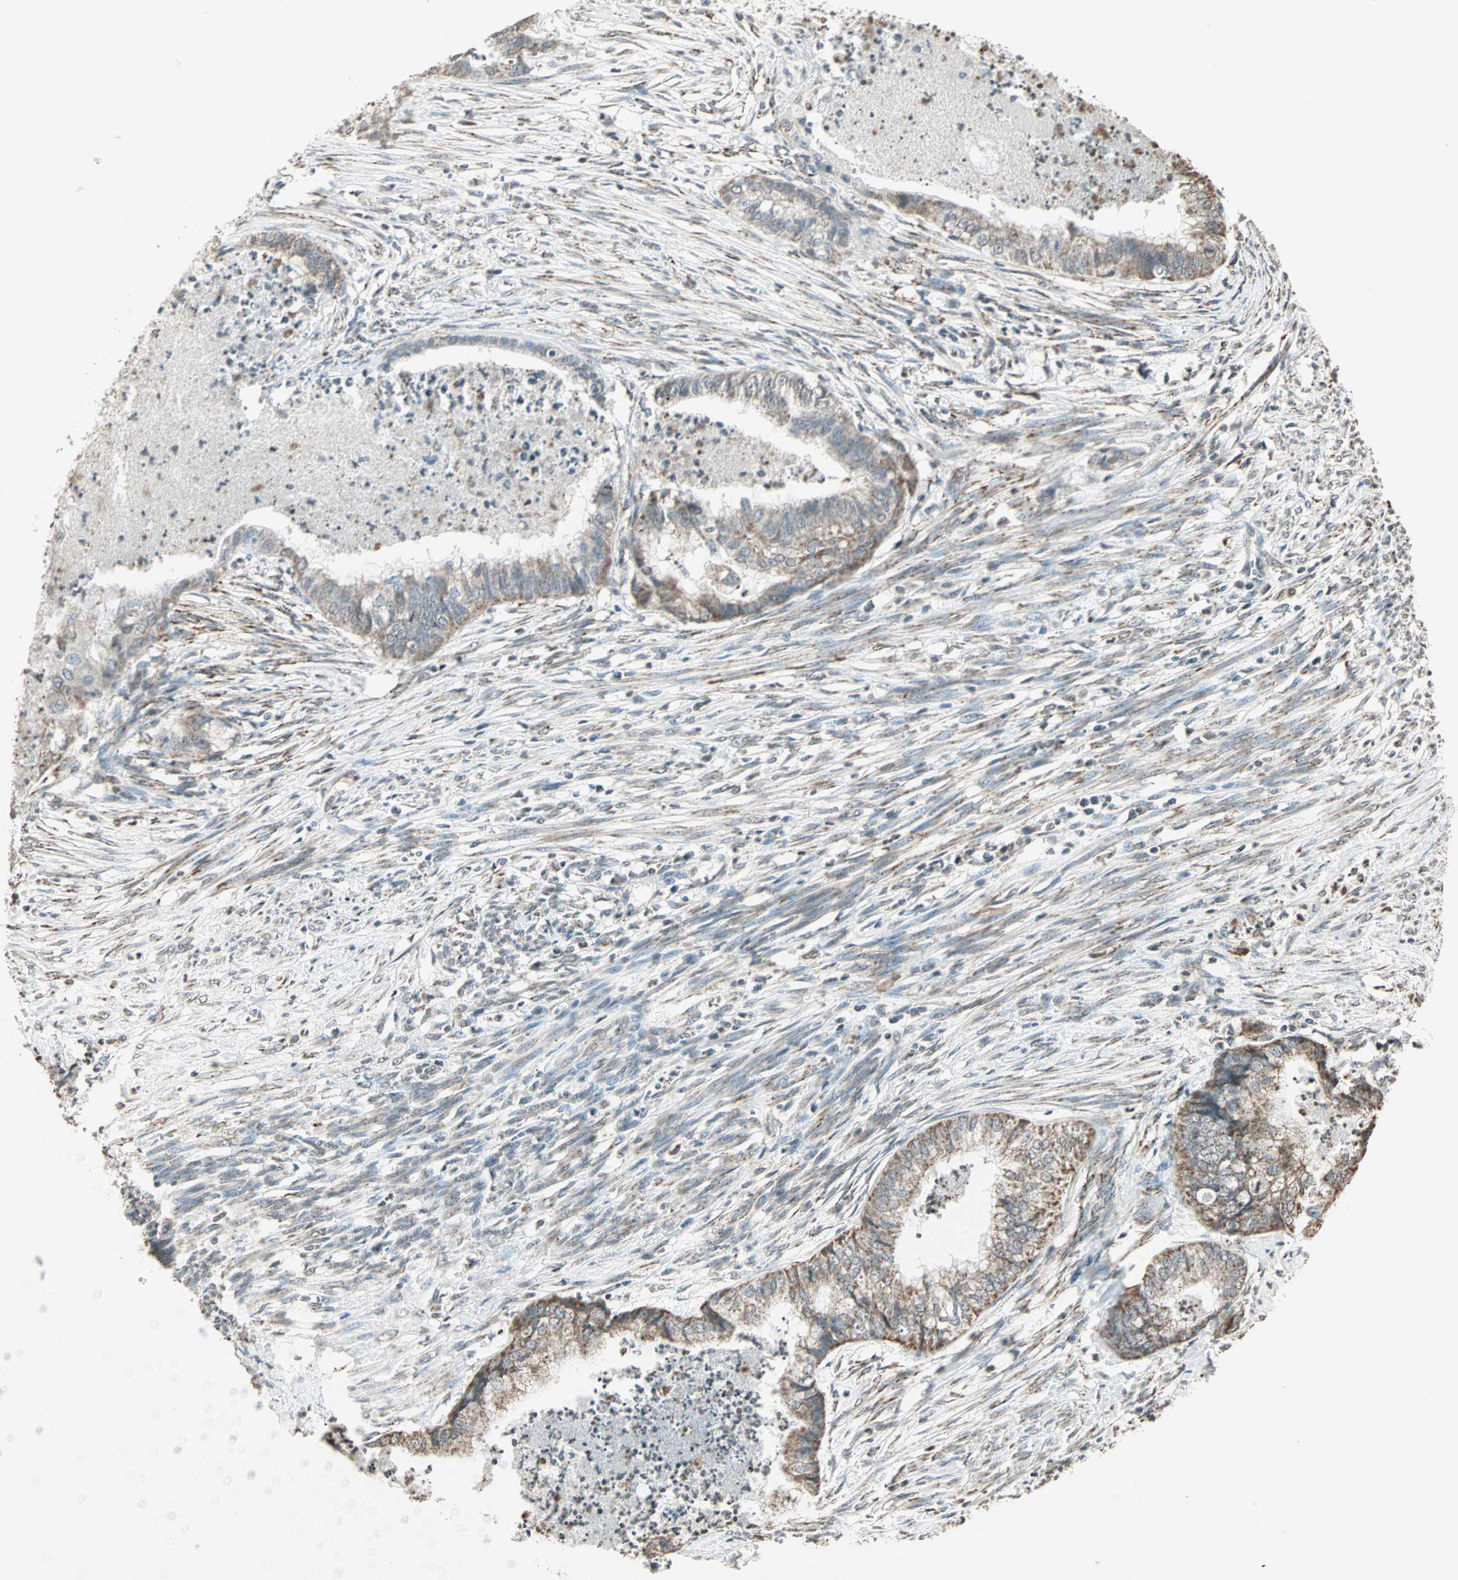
{"staining": {"intensity": "moderate", "quantity": ">75%", "location": "cytoplasmic/membranous"}, "tissue": "endometrial cancer", "cell_type": "Tumor cells", "image_type": "cancer", "snomed": [{"axis": "morphology", "description": "Necrosis, NOS"}, {"axis": "morphology", "description": "Adenocarcinoma, NOS"}, {"axis": "topography", "description": "Endometrium"}], "caption": "Endometrial adenocarcinoma was stained to show a protein in brown. There is medium levels of moderate cytoplasmic/membranous staining in about >75% of tumor cells.", "gene": "PRELID1", "patient": {"sex": "female", "age": 79}}